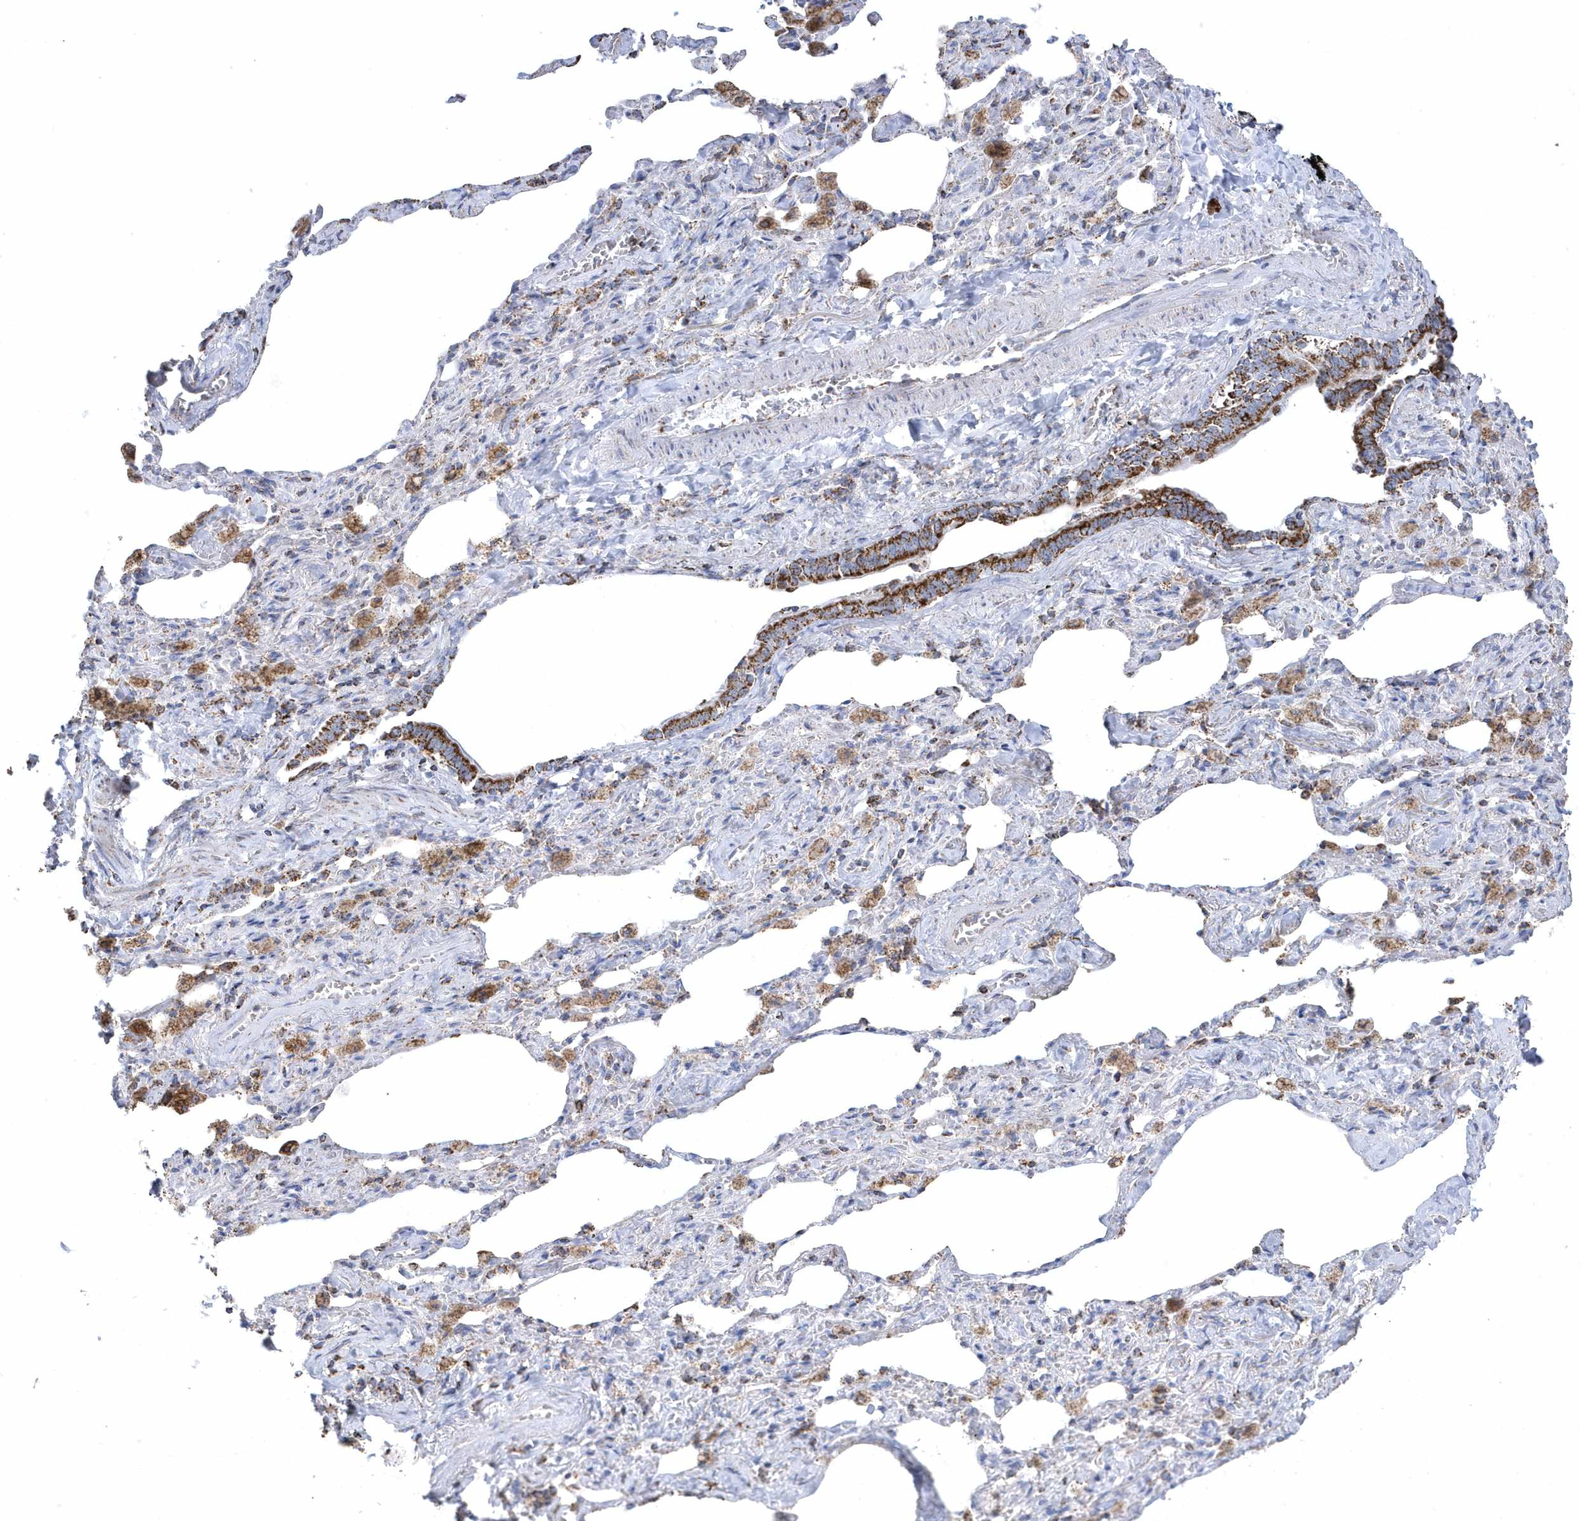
{"staining": {"intensity": "strong", "quantity": ">75%", "location": "cytoplasmic/membranous"}, "tissue": "lung cancer", "cell_type": "Tumor cells", "image_type": "cancer", "snomed": [{"axis": "morphology", "description": "Adenocarcinoma, NOS"}, {"axis": "topography", "description": "Lung"}], "caption": "A high amount of strong cytoplasmic/membranous positivity is identified in about >75% of tumor cells in lung cancer (adenocarcinoma) tissue.", "gene": "GTPBP8", "patient": {"sex": "female", "age": 51}}